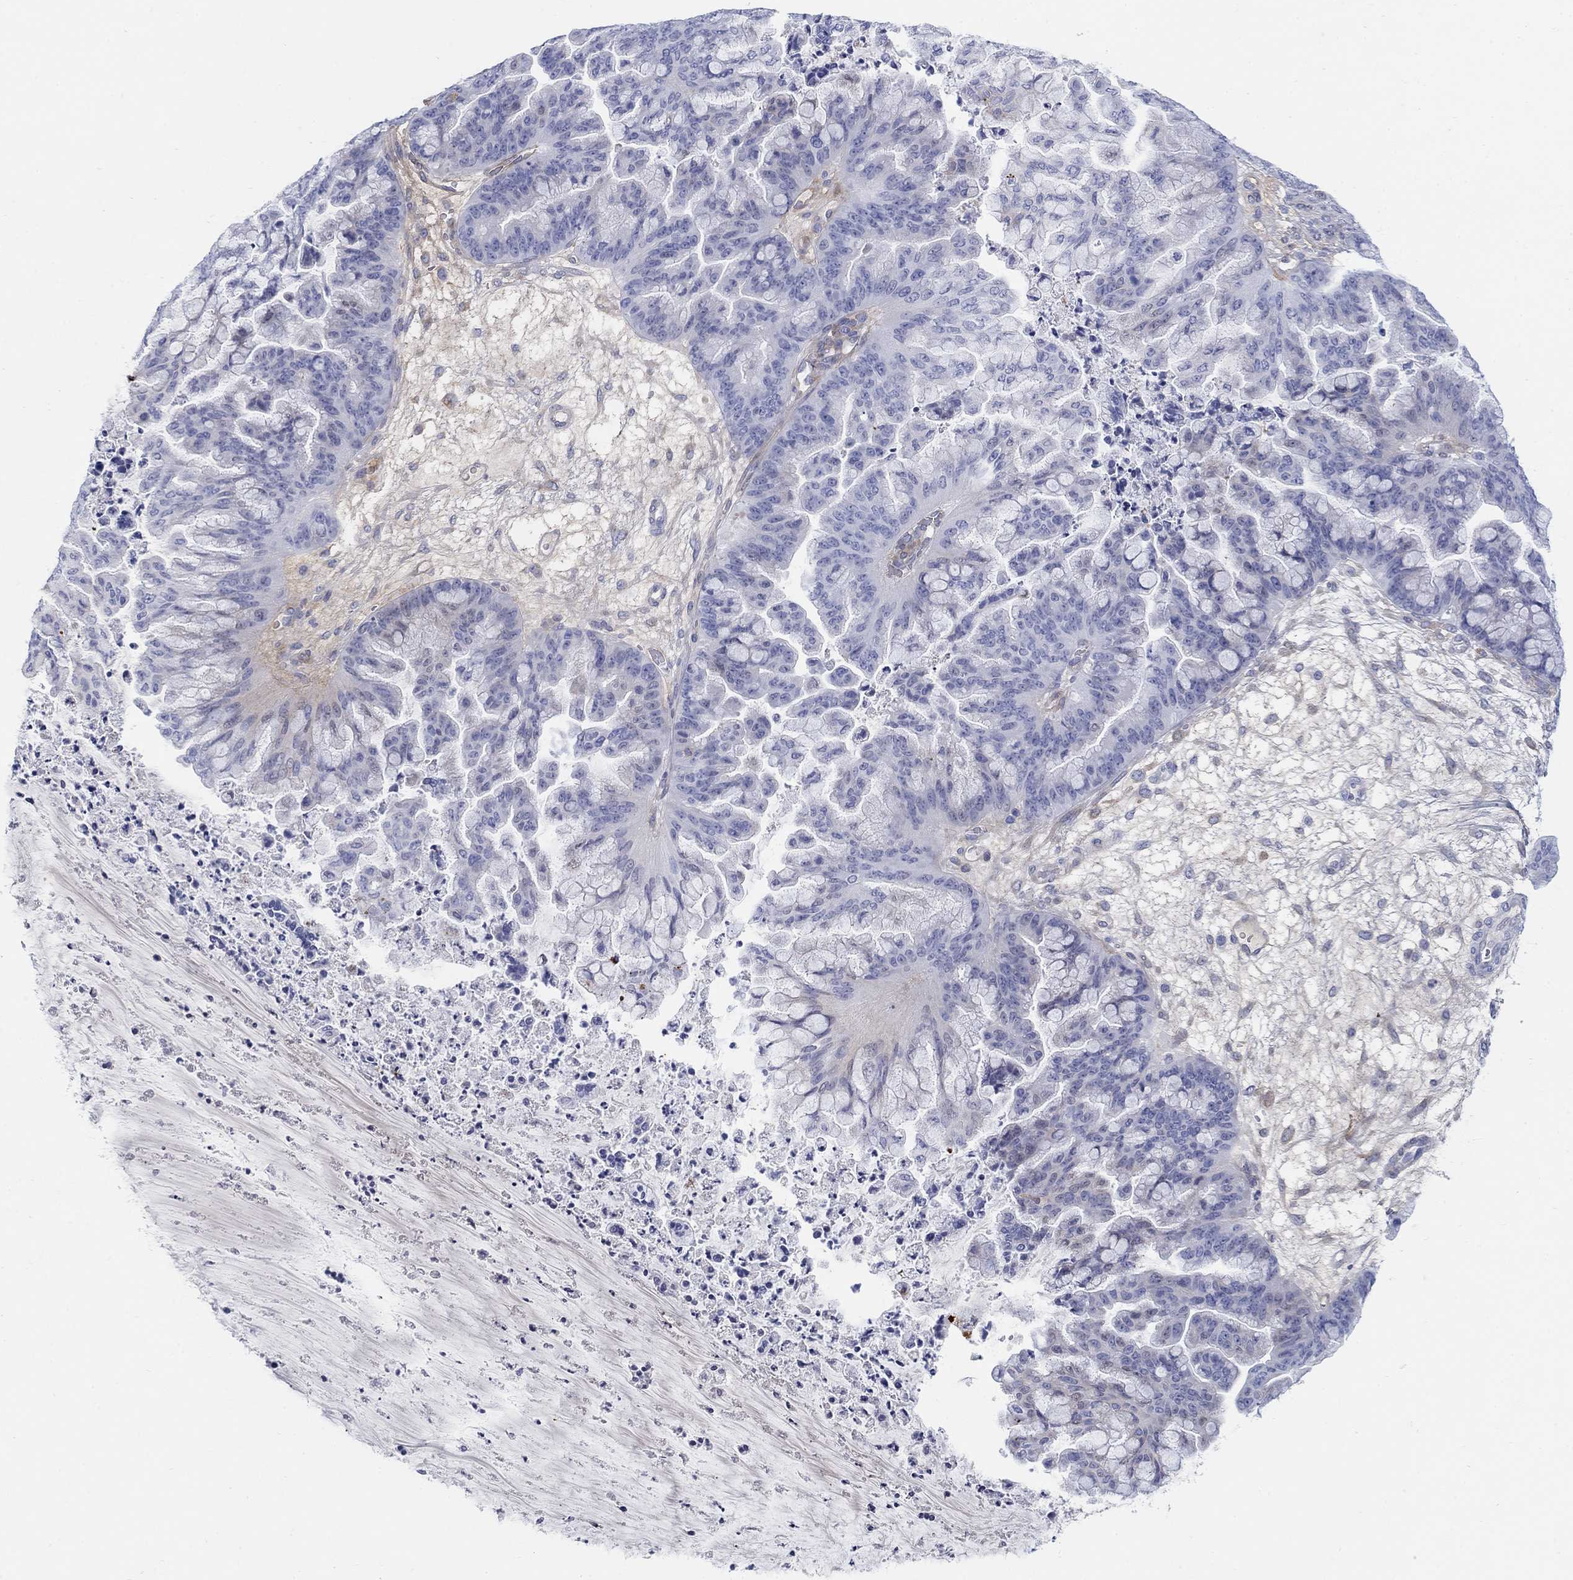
{"staining": {"intensity": "negative", "quantity": "none", "location": "none"}, "tissue": "ovarian cancer", "cell_type": "Tumor cells", "image_type": "cancer", "snomed": [{"axis": "morphology", "description": "Cystadenocarcinoma, mucinous, NOS"}, {"axis": "topography", "description": "Ovary"}], "caption": "Tumor cells show no significant expression in ovarian cancer. (Brightfield microscopy of DAB (3,3'-diaminobenzidine) immunohistochemistry at high magnification).", "gene": "HEATR4", "patient": {"sex": "female", "age": 67}}